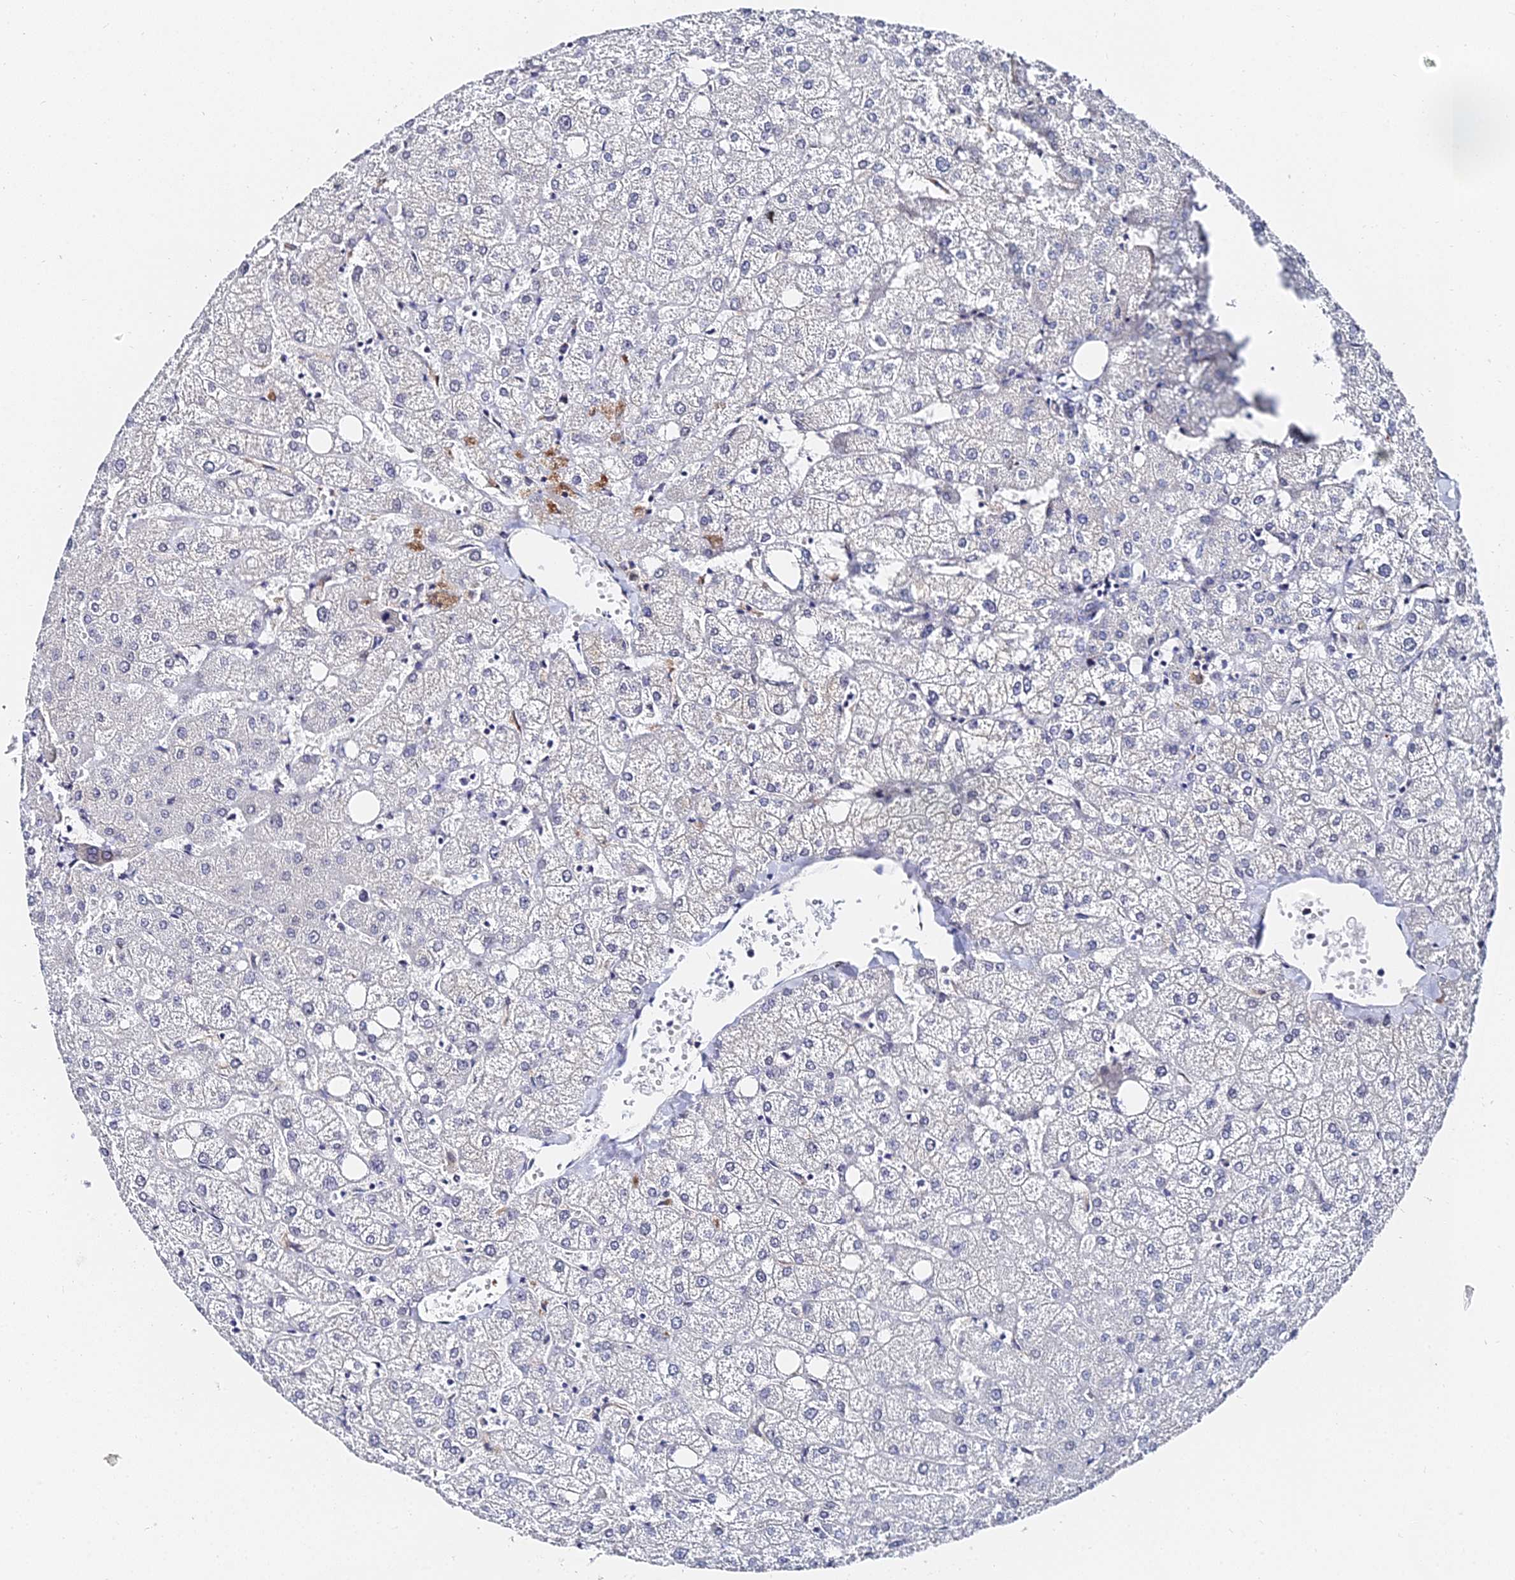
{"staining": {"intensity": "negative", "quantity": "none", "location": "none"}, "tissue": "liver", "cell_type": "Cholangiocytes", "image_type": "normal", "snomed": [{"axis": "morphology", "description": "Normal tissue, NOS"}, {"axis": "topography", "description": "Liver"}], "caption": "DAB immunohistochemical staining of normal liver shows no significant staining in cholangiocytes.", "gene": "BORCS8", "patient": {"sex": "female", "age": 54}}